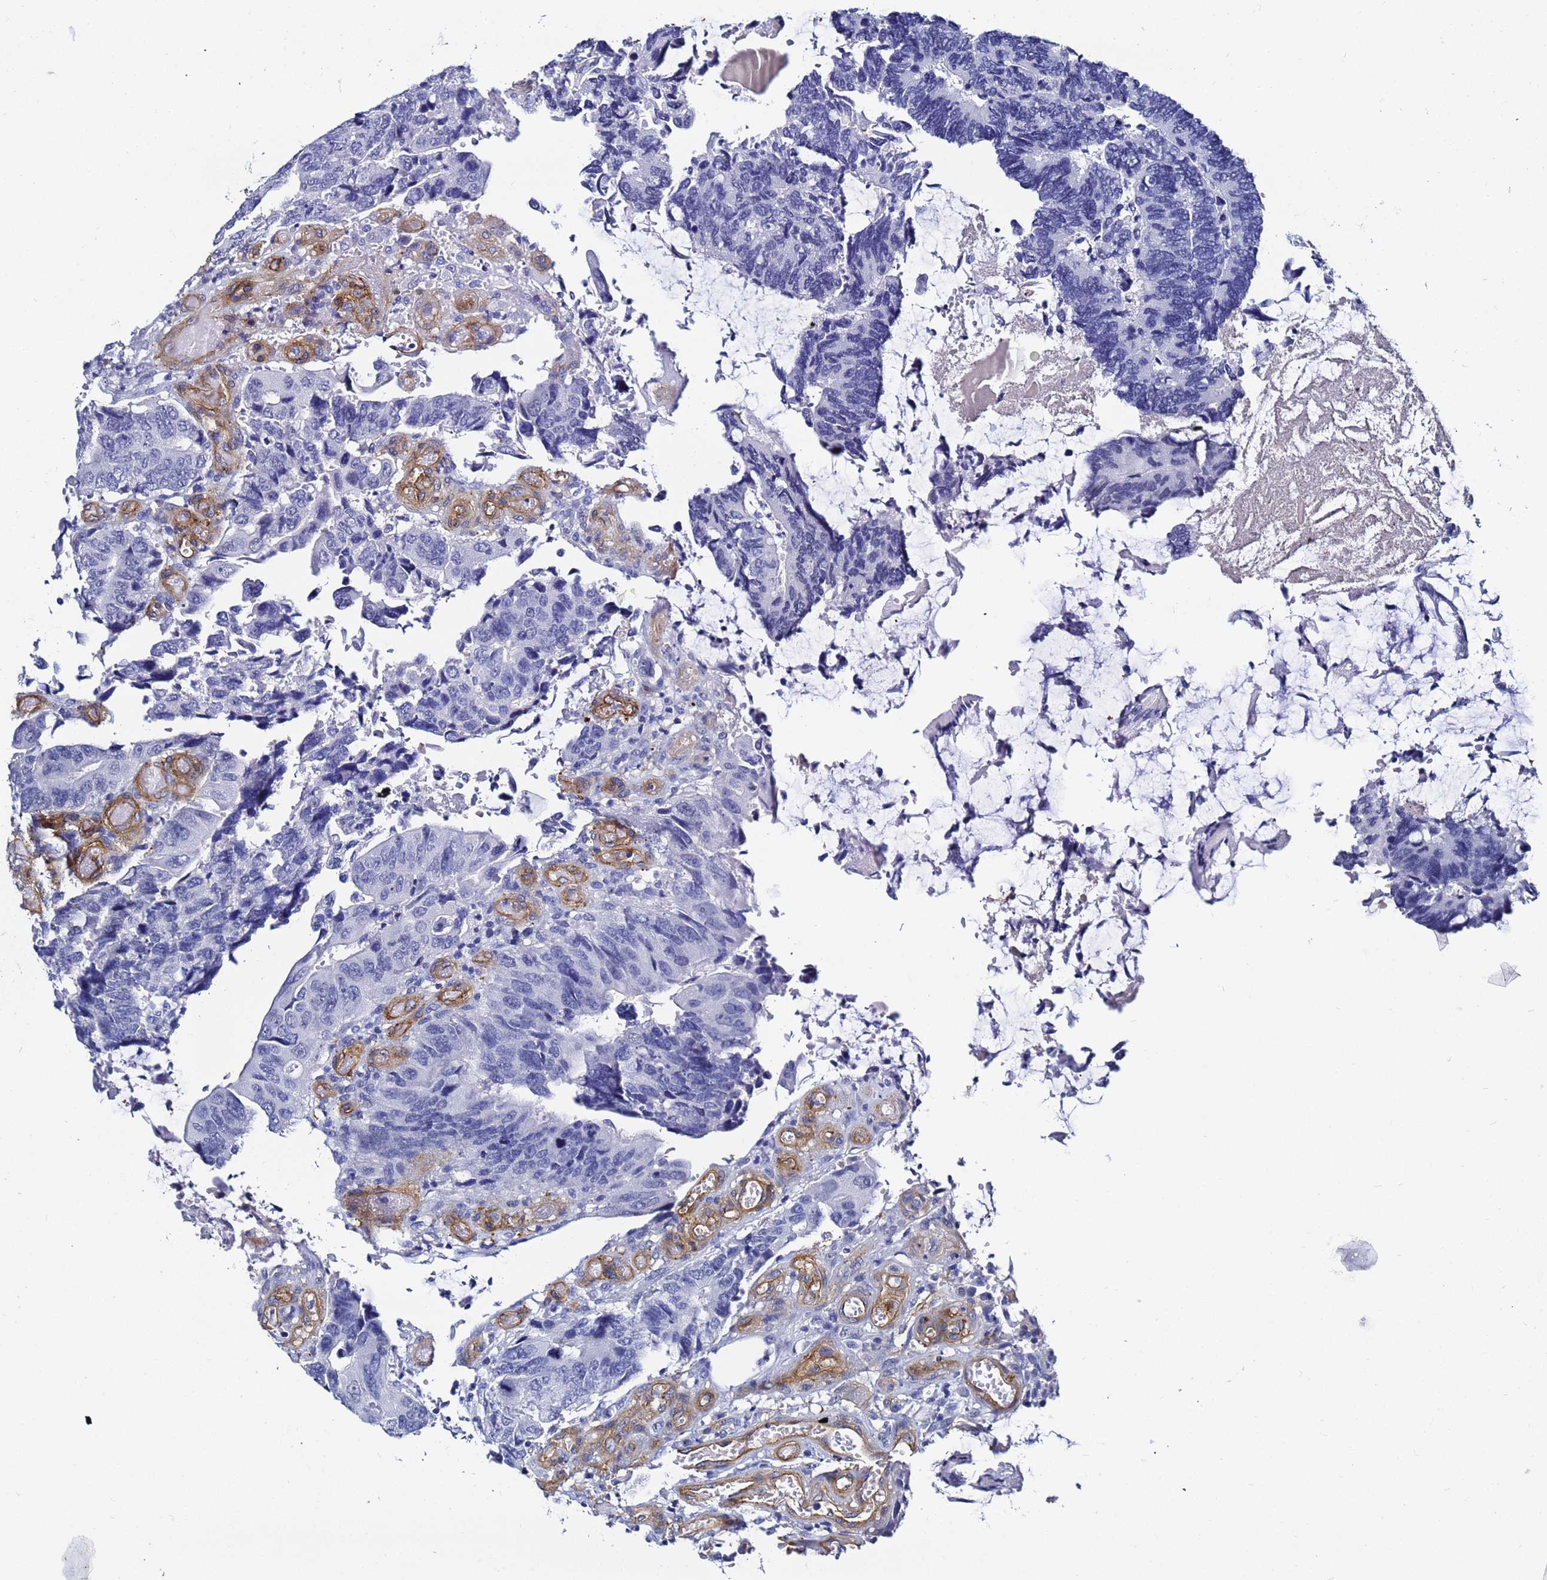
{"staining": {"intensity": "negative", "quantity": "none", "location": "none"}, "tissue": "colorectal cancer", "cell_type": "Tumor cells", "image_type": "cancer", "snomed": [{"axis": "morphology", "description": "Adenocarcinoma, NOS"}, {"axis": "topography", "description": "Colon"}], "caption": "The micrograph exhibits no staining of tumor cells in colorectal adenocarcinoma. (Brightfield microscopy of DAB (3,3'-diaminobenzidine) immunohistochemistry at high magnification).", "gene": "DEFB104A", "patient": {"sex": "male", "age": 87}}